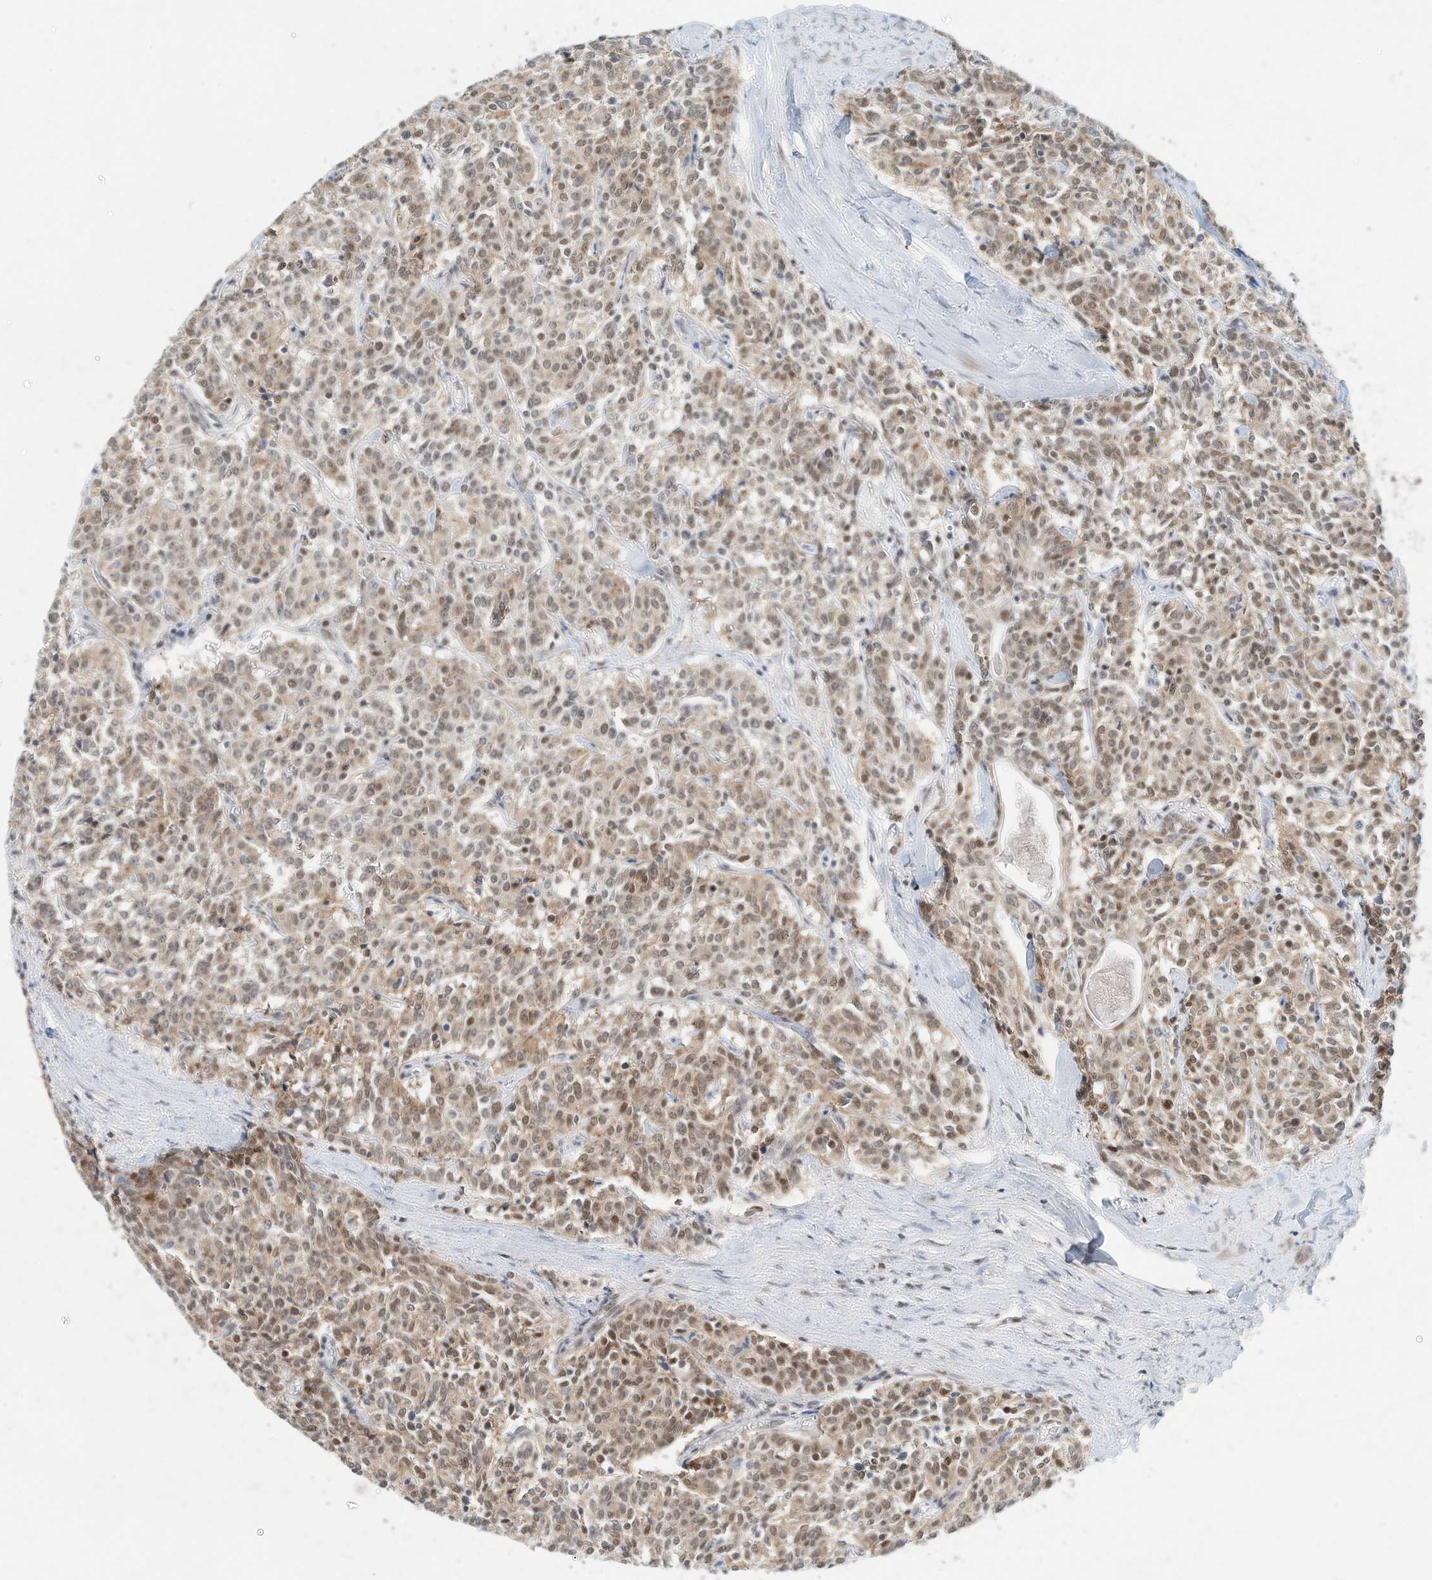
{"staining": {"intensity": "moderate", "quantity": "25%-75%", "location": "cytoplasmic/membranous,nuclear"}, "tissue": "carcinoid", "cell_type": "Tumor cells", "image_type": "cancer", "snomed": [{"axis": "morphology", "description": "Carcinoid, malignant, NOS"}, {"axis": "topography", "description": "Lung"}], "caption": "Moderate cytoplasmic/membranous and nuclear staining is appreciated in approximately 25%-75% of tumor cells in carcinoid. (brown staining indicates protein expression, while blue staining denotes nuclei).", "gene": "OGT", "patient": {"sex": "female", "age": 46}}